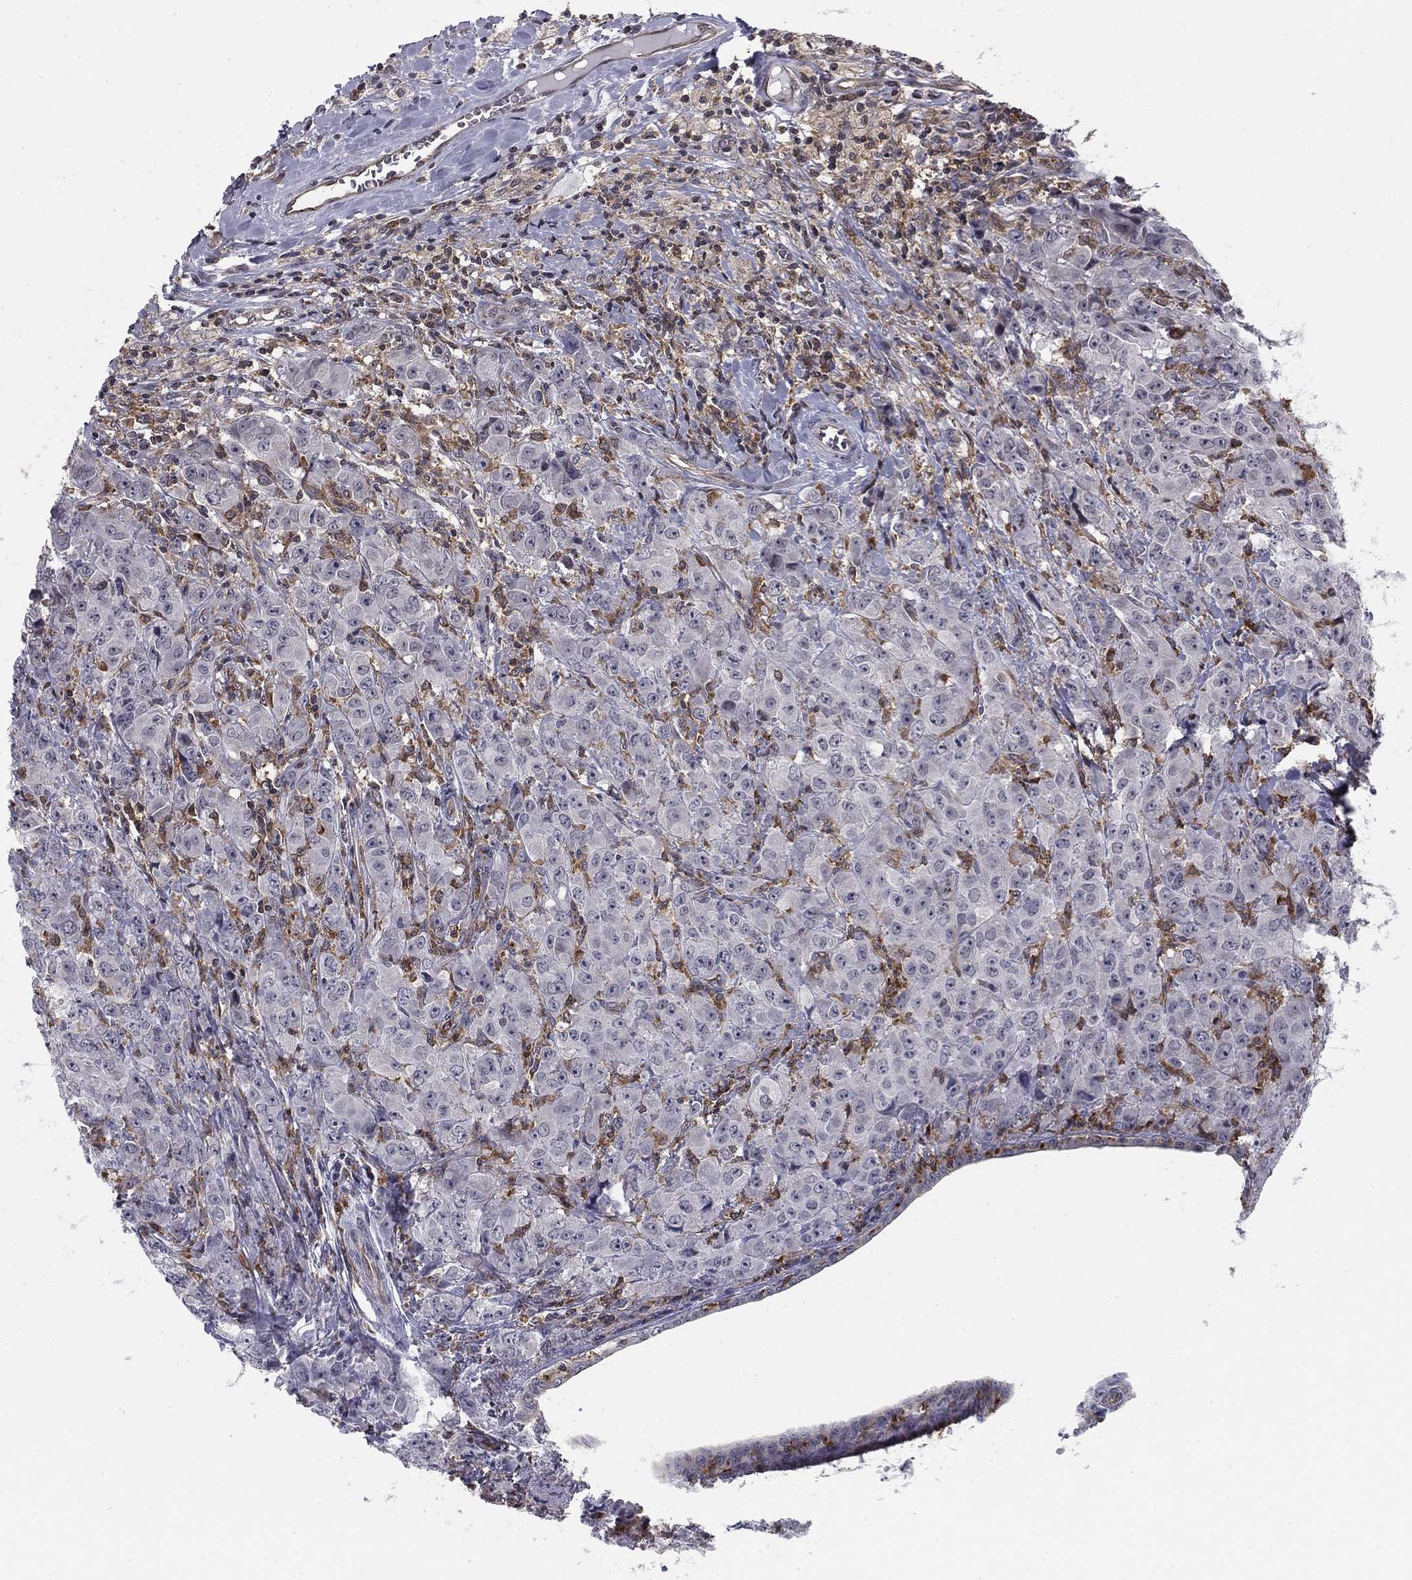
{"staining": {"intensity": "negative", "quantity": "none", "location": "none"}, "tissue": "breast cancer", "cell_type": "Tumor cells", "image_type": "cancer", "snomed": [{"axis": "morphology", "description": "Duct carcinoma"}, {"axis": "topography", "description": "Breast"}], "caption": "This is a micrograph of IHC staining of breast cancer, which shows no positivity in tumor cells.", "gene": "PLCB2", "patient": {"sex": "female", "age": 43}}